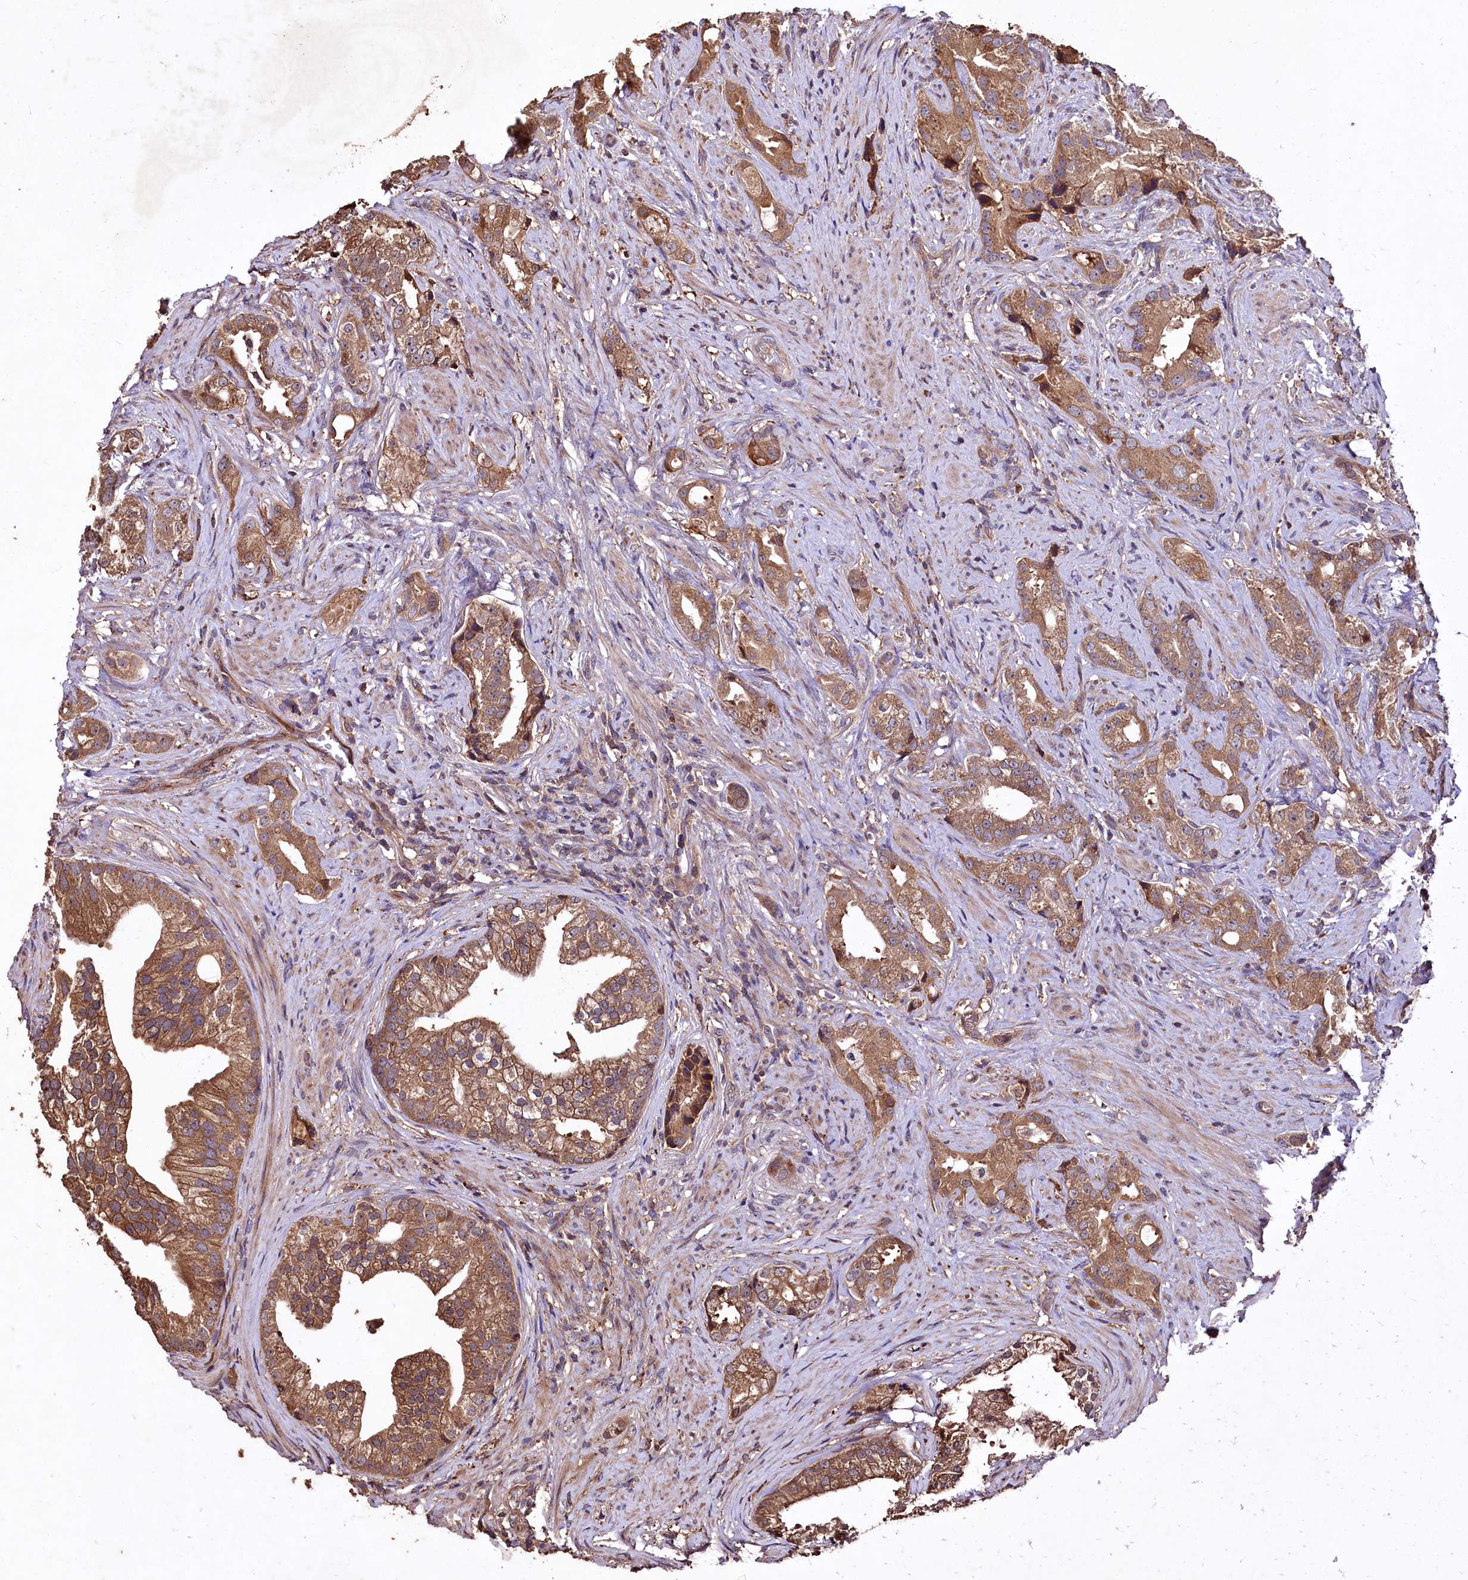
{"staining": {"intensity": "moderate", "quantity": ">75%", "location": "cytoplasmic/membranous"}, "tissue": "prostate cancer", "cell_type": "Tumor cells", "image_type": "cancer", "snomed": [{"axis": "morphology", "description": "Adenocarcinoma, Low grade"}, {"axis": "topography", "description": "Prostate"}], "caption": "Adenocarcinoma (low-grade) (prostate) stained with DAB (3,3'-diaminobenzidine) immunohistochemistry exhibits medium levels of moderate cytoplasmic/membranous positivity in approximately >75% of tumor cells. The protein of interest is shown in brown color, while the nuclei are stained blue.", "gene": "TMEM98", "patient": {"sex": "male", "age": 71}}